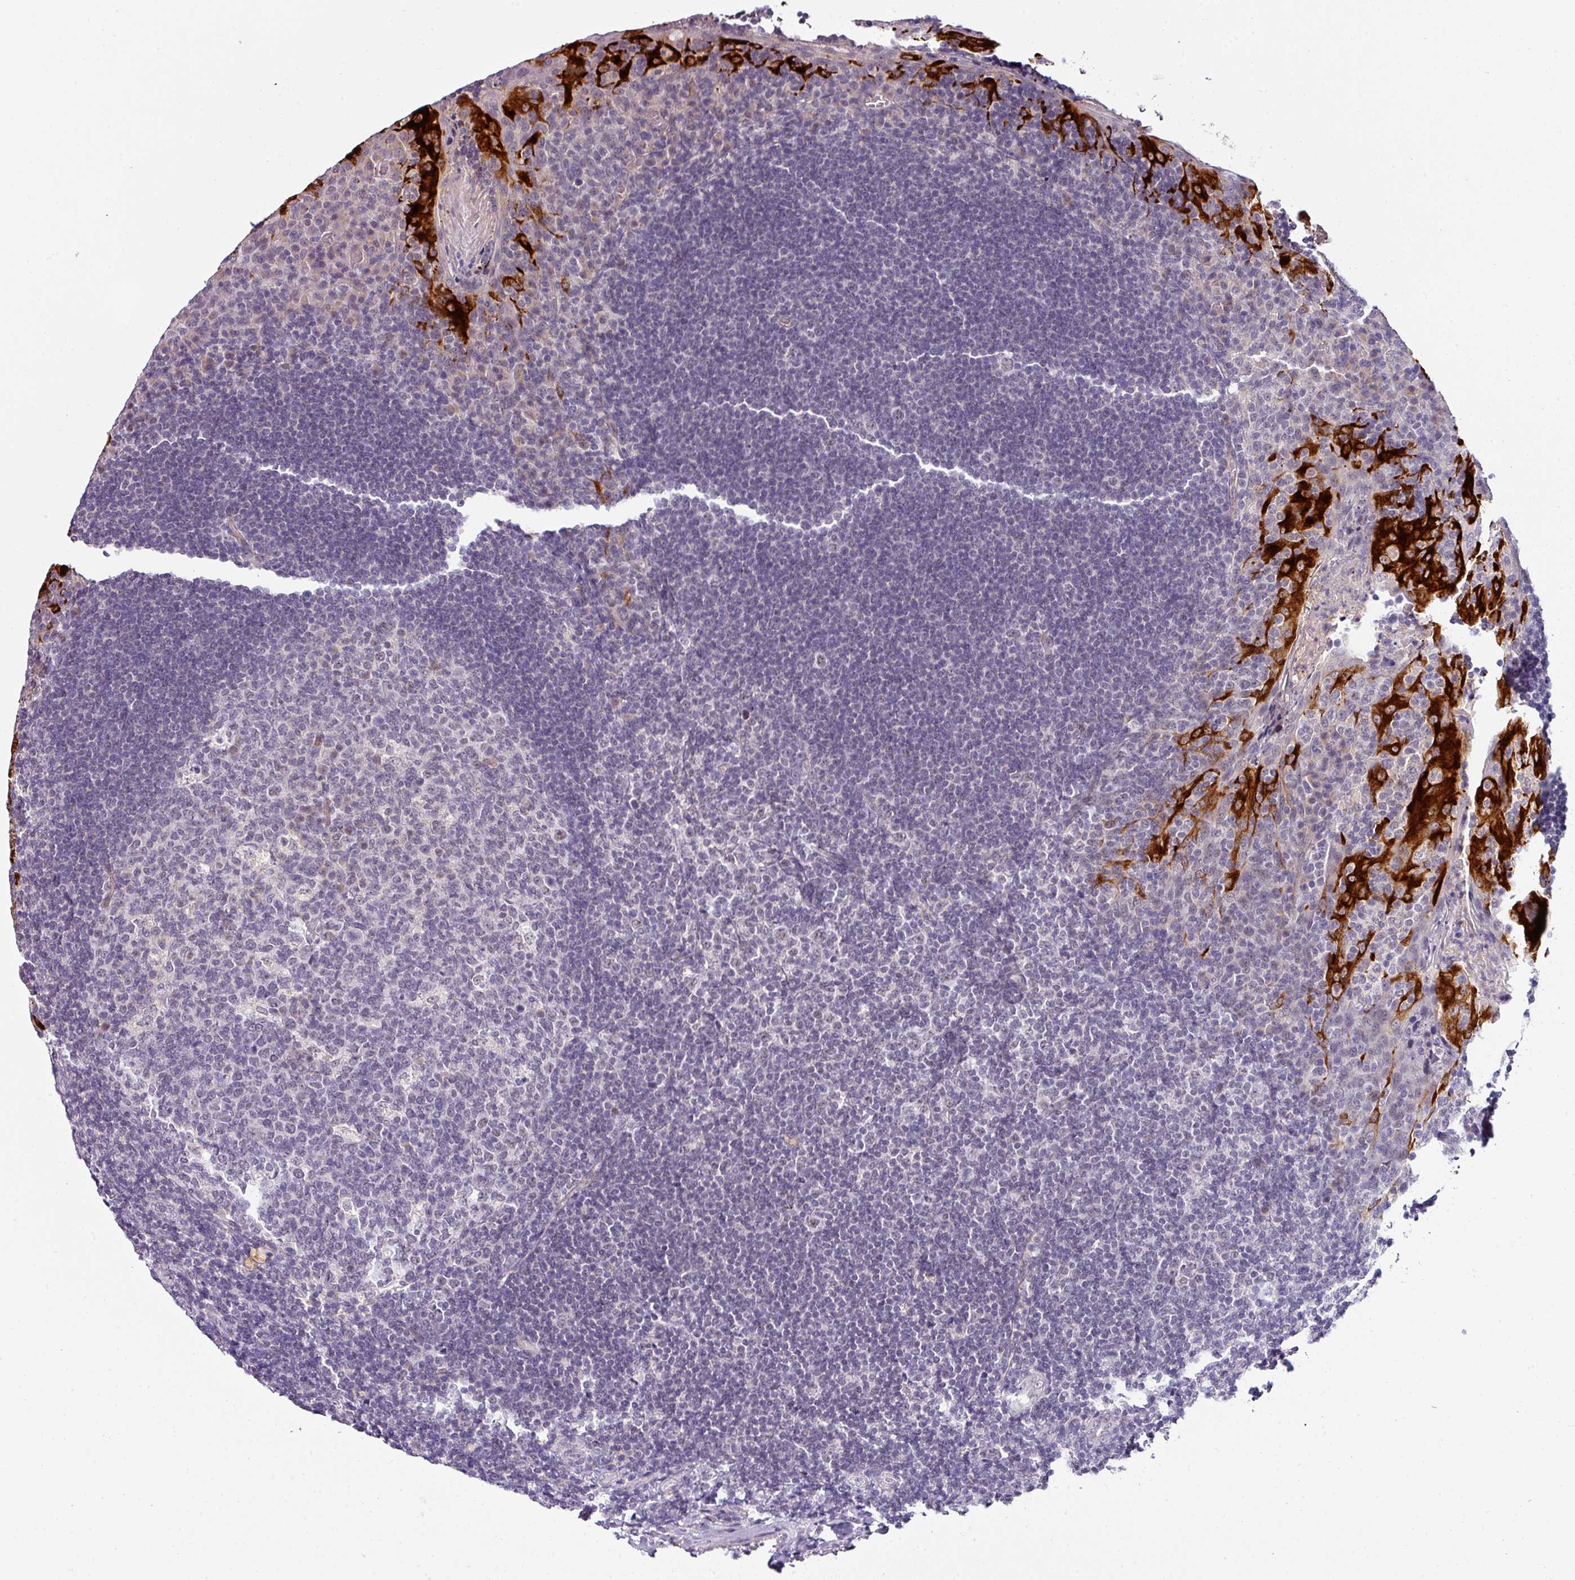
{"staining": {"intensity": "negative", "quantity": "none", "location": "none"}, "tissue": "tonsil", "cell_type": "Germinal center cells", "image_type": "normal", "snomed": [{"axis": "morphology", "description": "Normal tissue, NOS"}, {"axis": "topography", "description": "Tonsil"}], "caption": "Benign tonsil was stained to show a protein in brown. There is no significant expression in germinal center cells. Nuclei are stained in blue.", "gene": "NAPSA", "patient": {"sex": "male", "age": 17}}